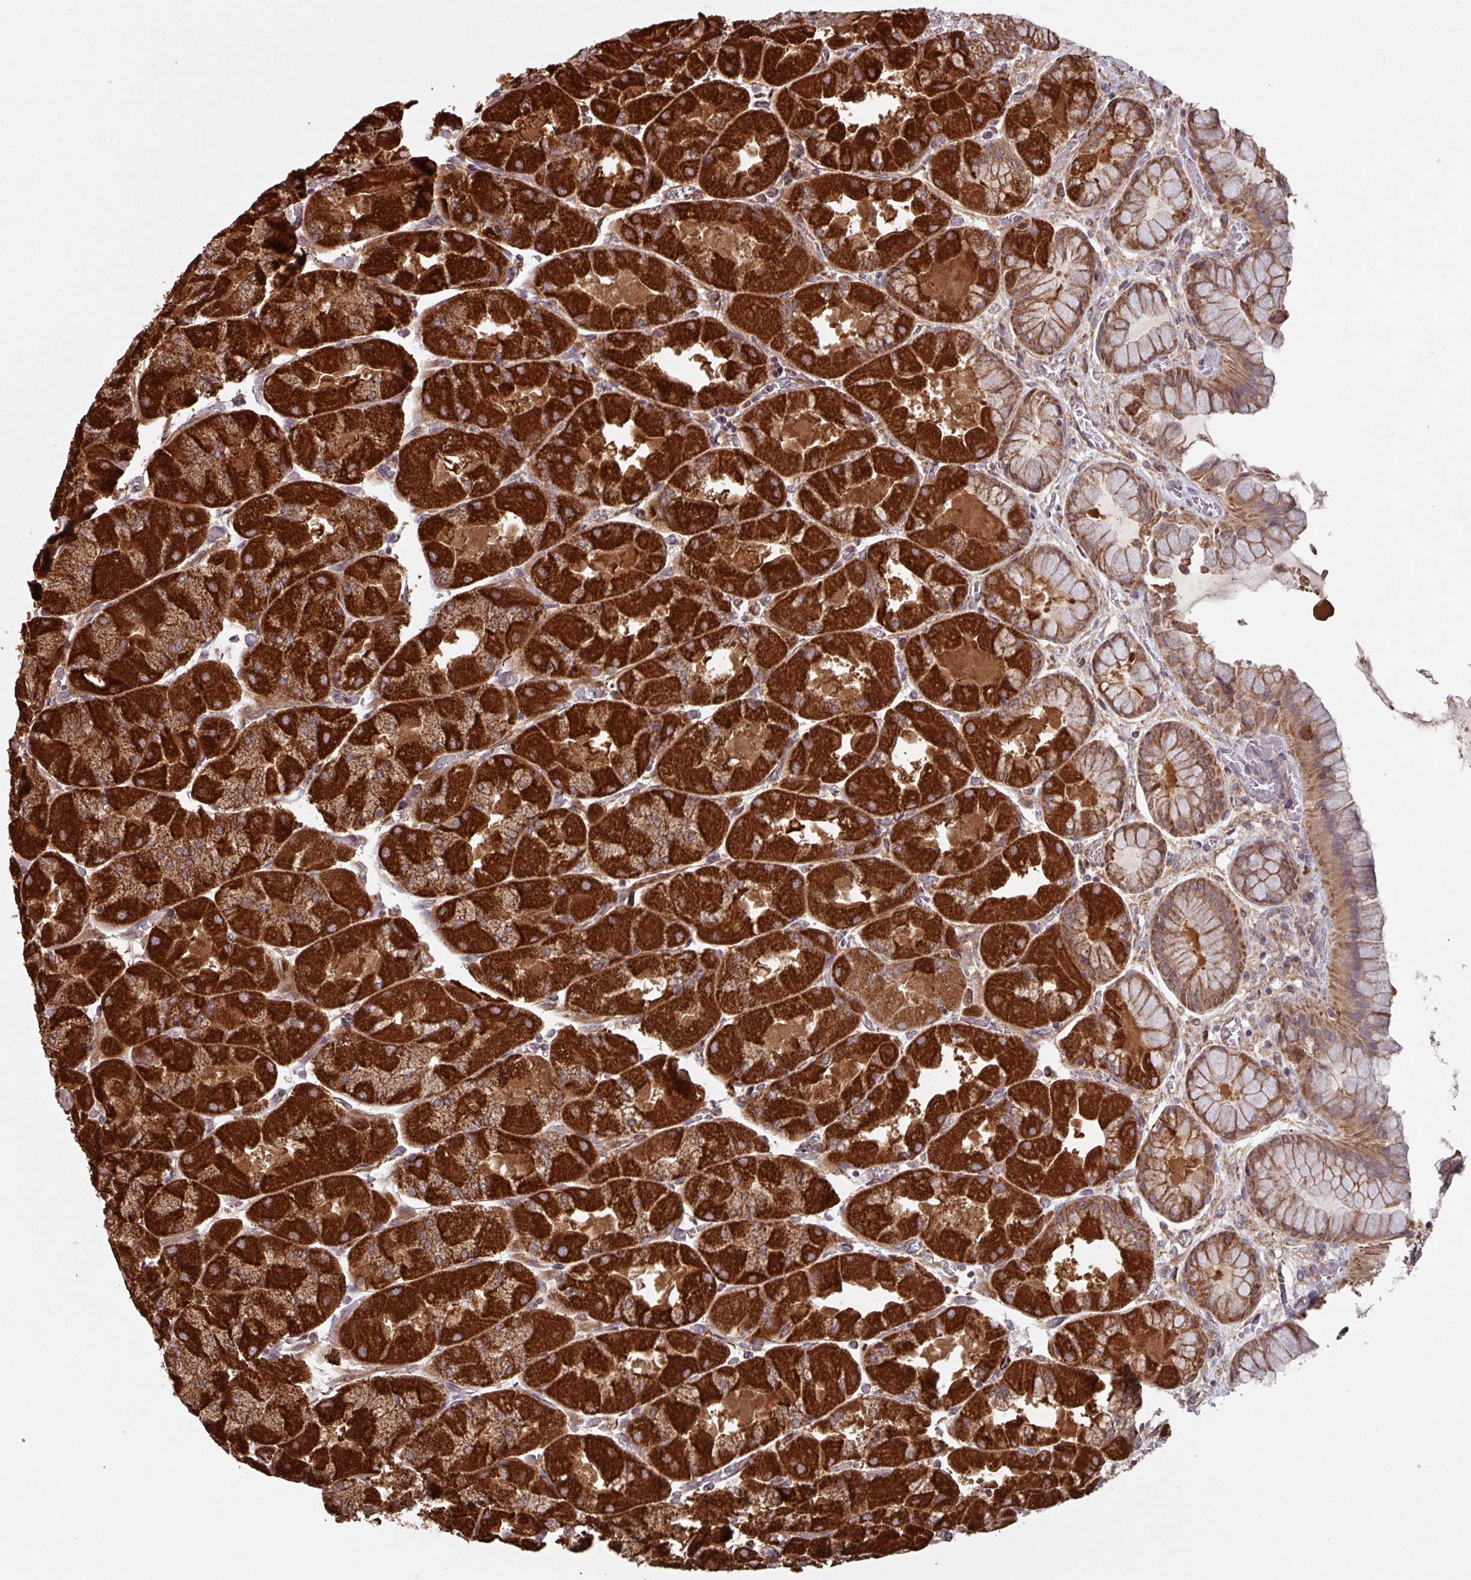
{"staining": {"intensity": "strong", "quantity": ">75%", "location": "cytoplasmic/membranous"}, "tissue": "stomach", "cell_type": "Glandular cells", "image_type": "normal", "snomed": [{"axis": "morphology", "description": "Normal tissue, NOS"}, {"axis": "topography", "description": "Stomach"}], "caption": "Glandular cells display high levels of strong cytoplasmic/membranous expression in approximately >75% of cells in unremarkable human stomach. The staining was performed using DAB to visualize the protein expression in brown, while the nuclei were stained in blue with hematoxylin (Magnification: 20x).", "gene": "COX7C", "patient": {"sex": "female", "age": 61}}